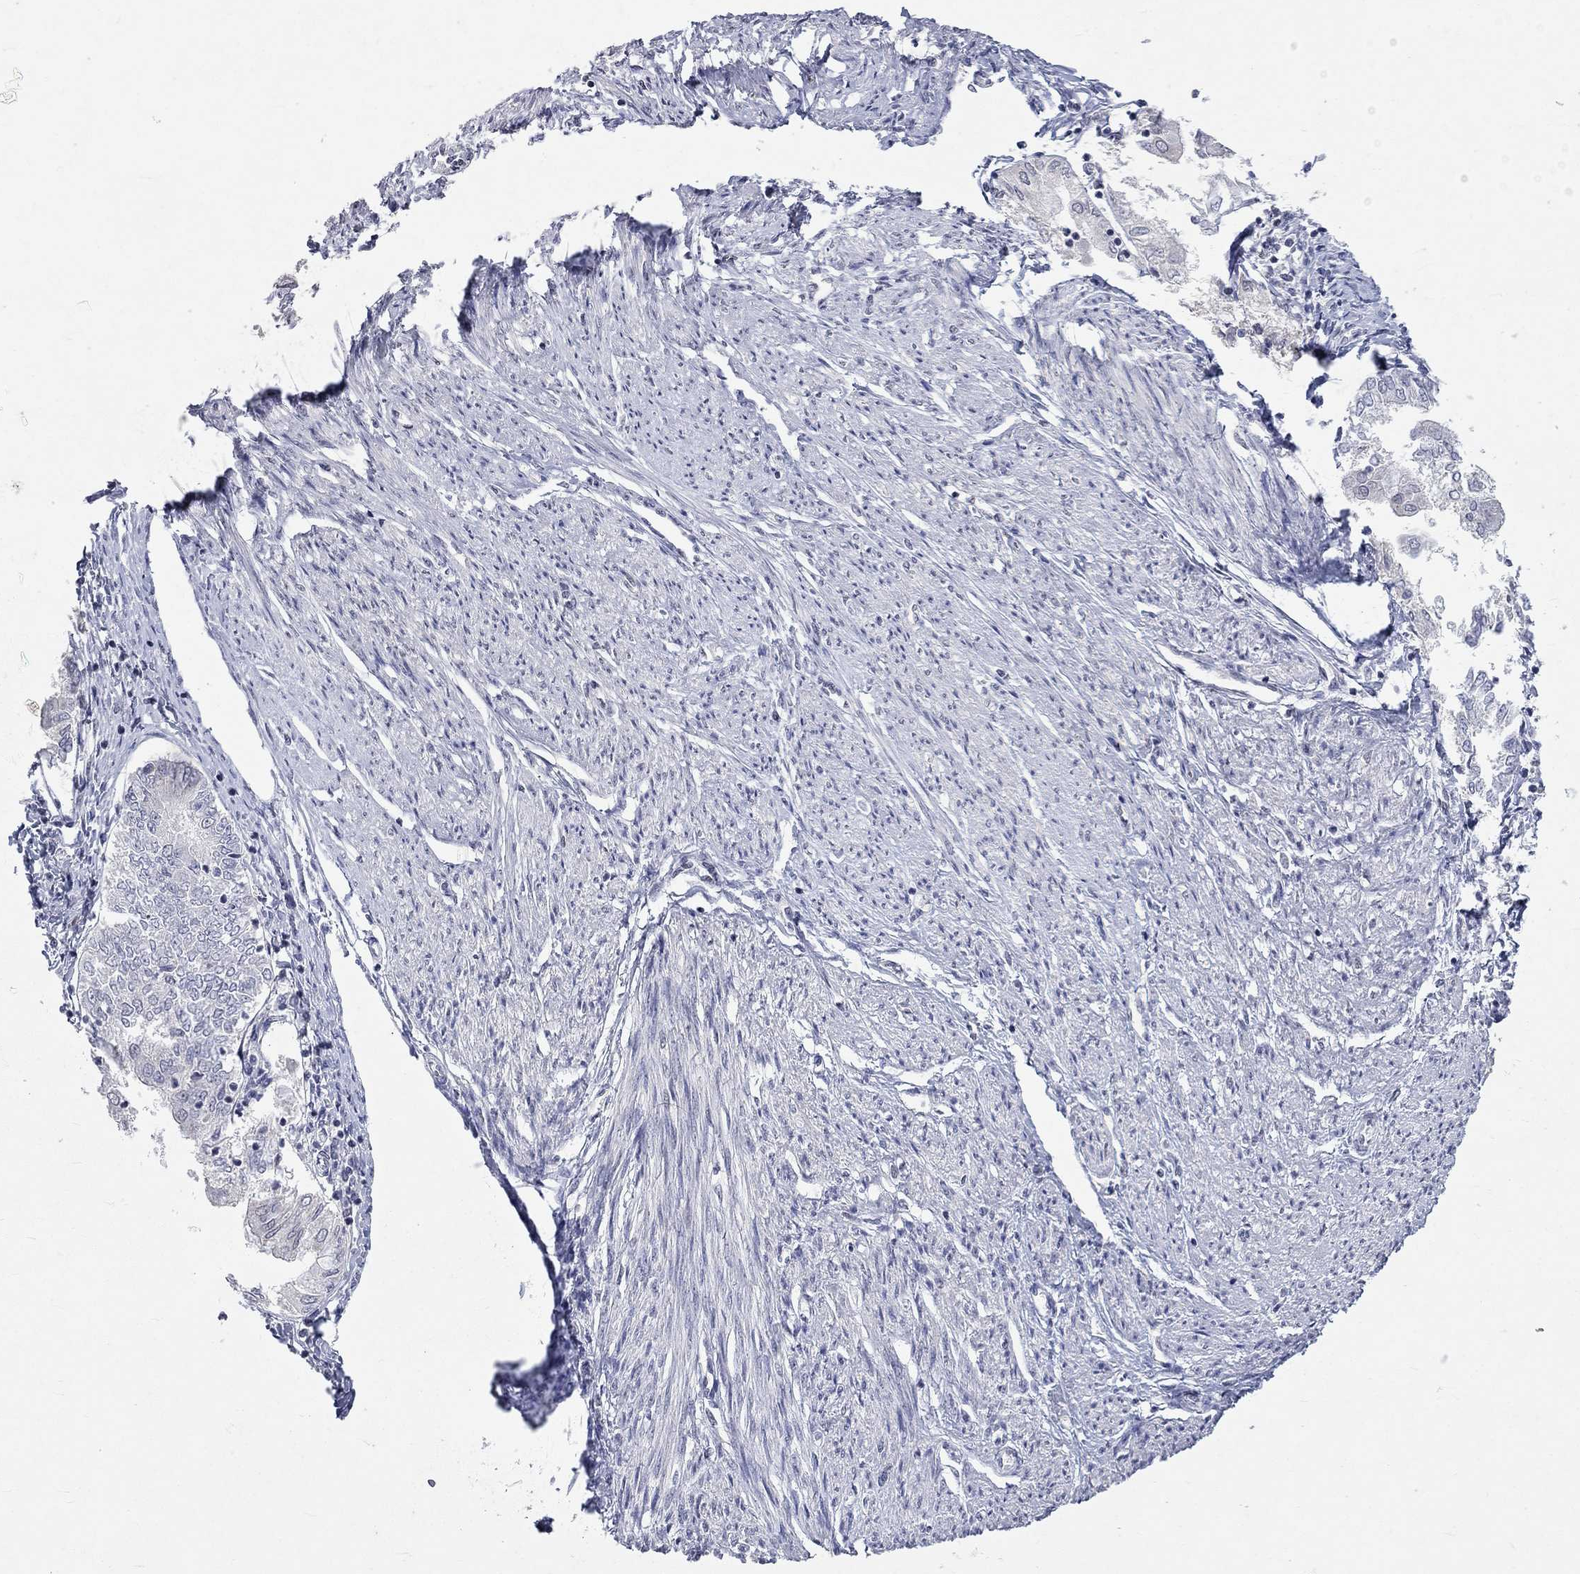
{"staining": {"intensity": "negative", "quantity": "none", "location": "none"}, "tissue": "endometrial cancer", "cell_type": "Tumor cells", "image_type": "cancer", "snomed": [{"axis": "morphology", "description": "Adenocarcinoma, NOS"}, {"axis": "topography", "description": "Endometrium"}], "caption": "A micrograph of human endometrial adenocarcinoma is negative for staining in tumor cells.", "gene": "TMEM143", "patient": {"sex": "female", "age": 68}}